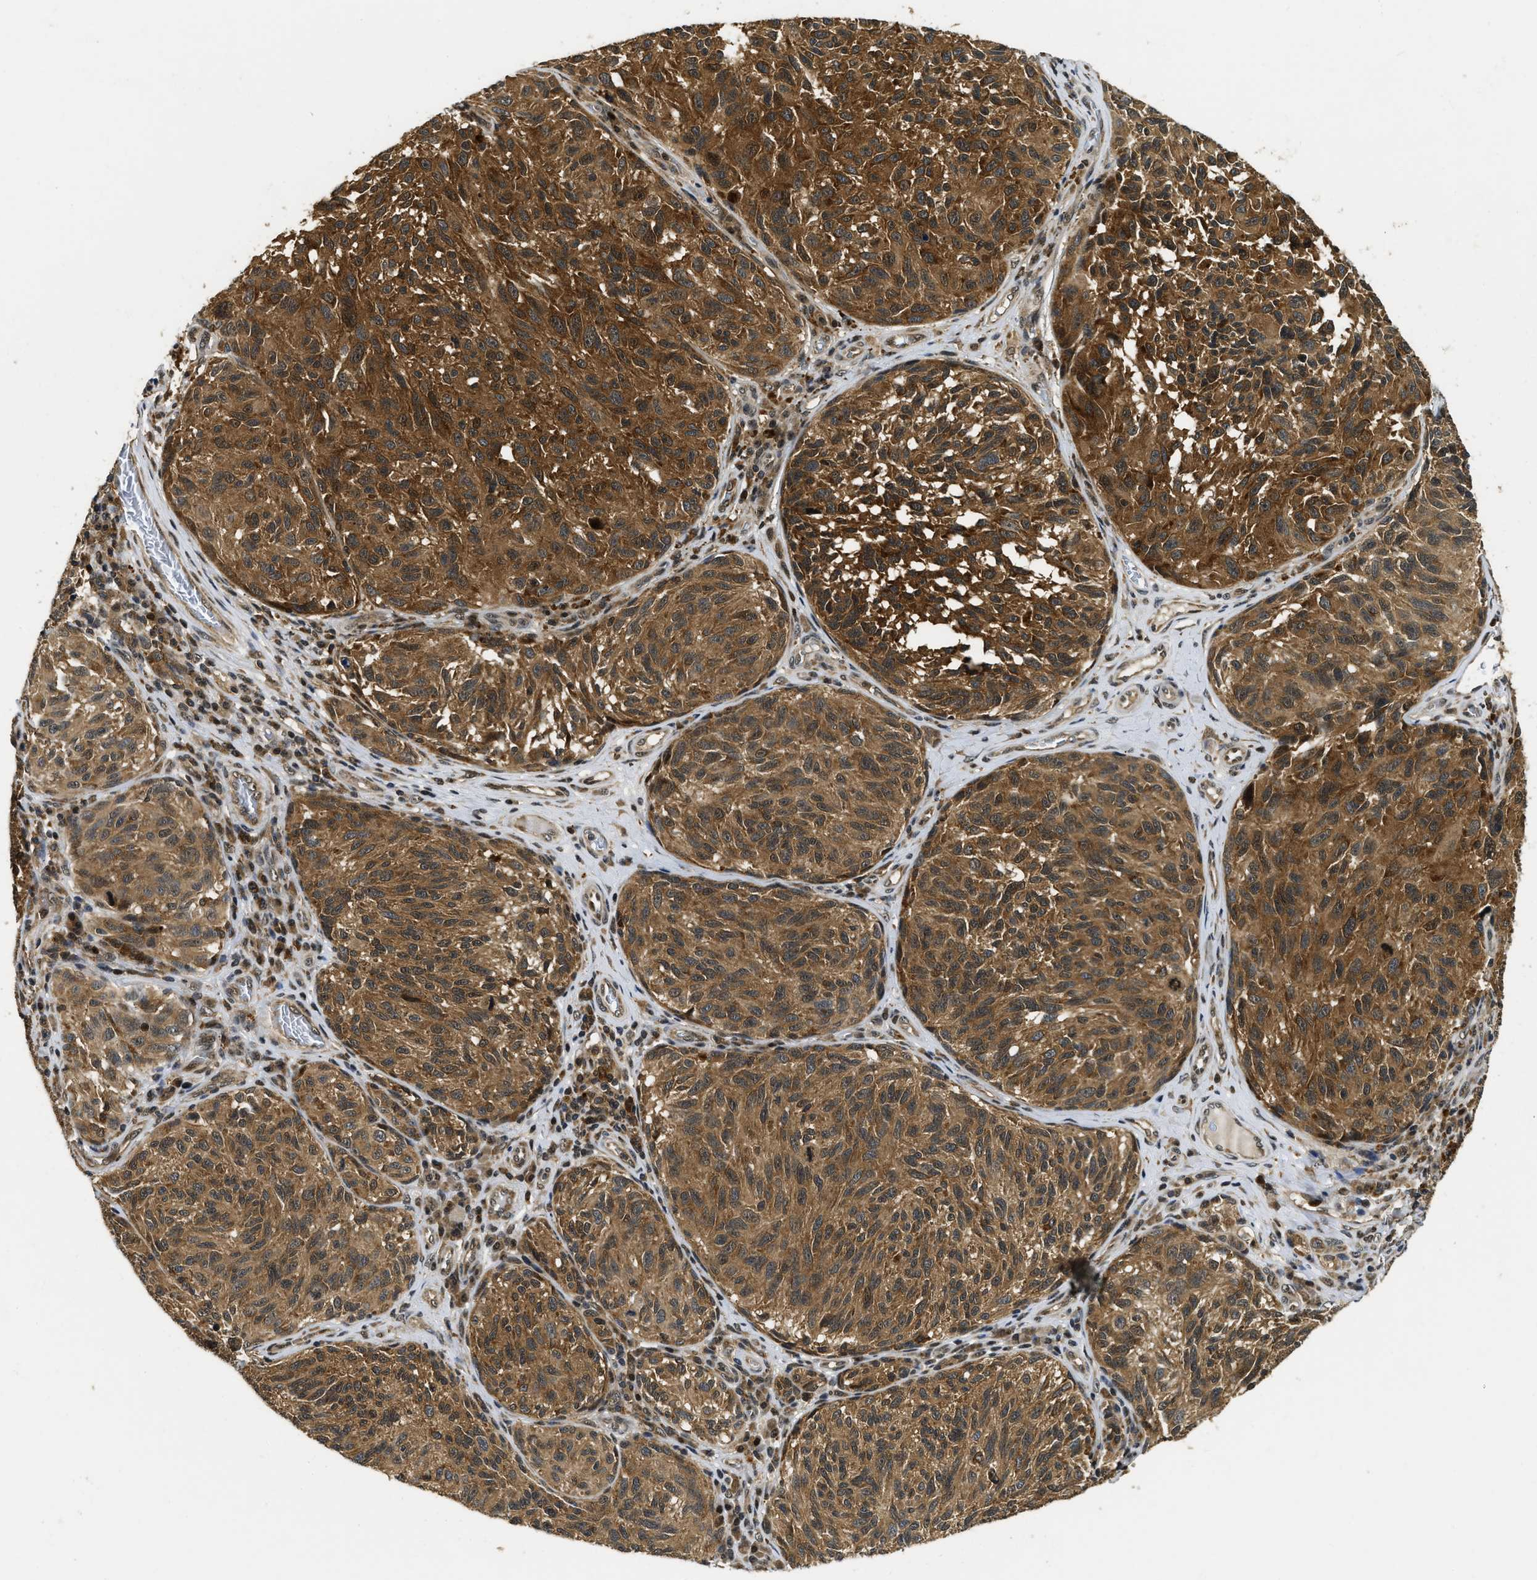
{"staining": {"intensity": "strong", "quantity": ">75%", "location": "cytoplasmic/membranous"}, "tissue": "melanoma", "cell_type": "Tumor cells", "image_type": "cancer", "snomed": [{"axis": "morphology", "description": "Malignant melanoma, NOS"}, {"axis": "topography", "description": "Skin"}], "caption": "Immunohistochemistry (IHC) (DAB (3,3'-diaminobenzidine)) staining of malignant melanoma displays strong cytoplasmic/membranous protein positivity in about >75% of tumor cells. (IHC, brightfield microscopy, high magnification).", "gene": "ADSL", "patient": {"sex": "female", "age": 73}}